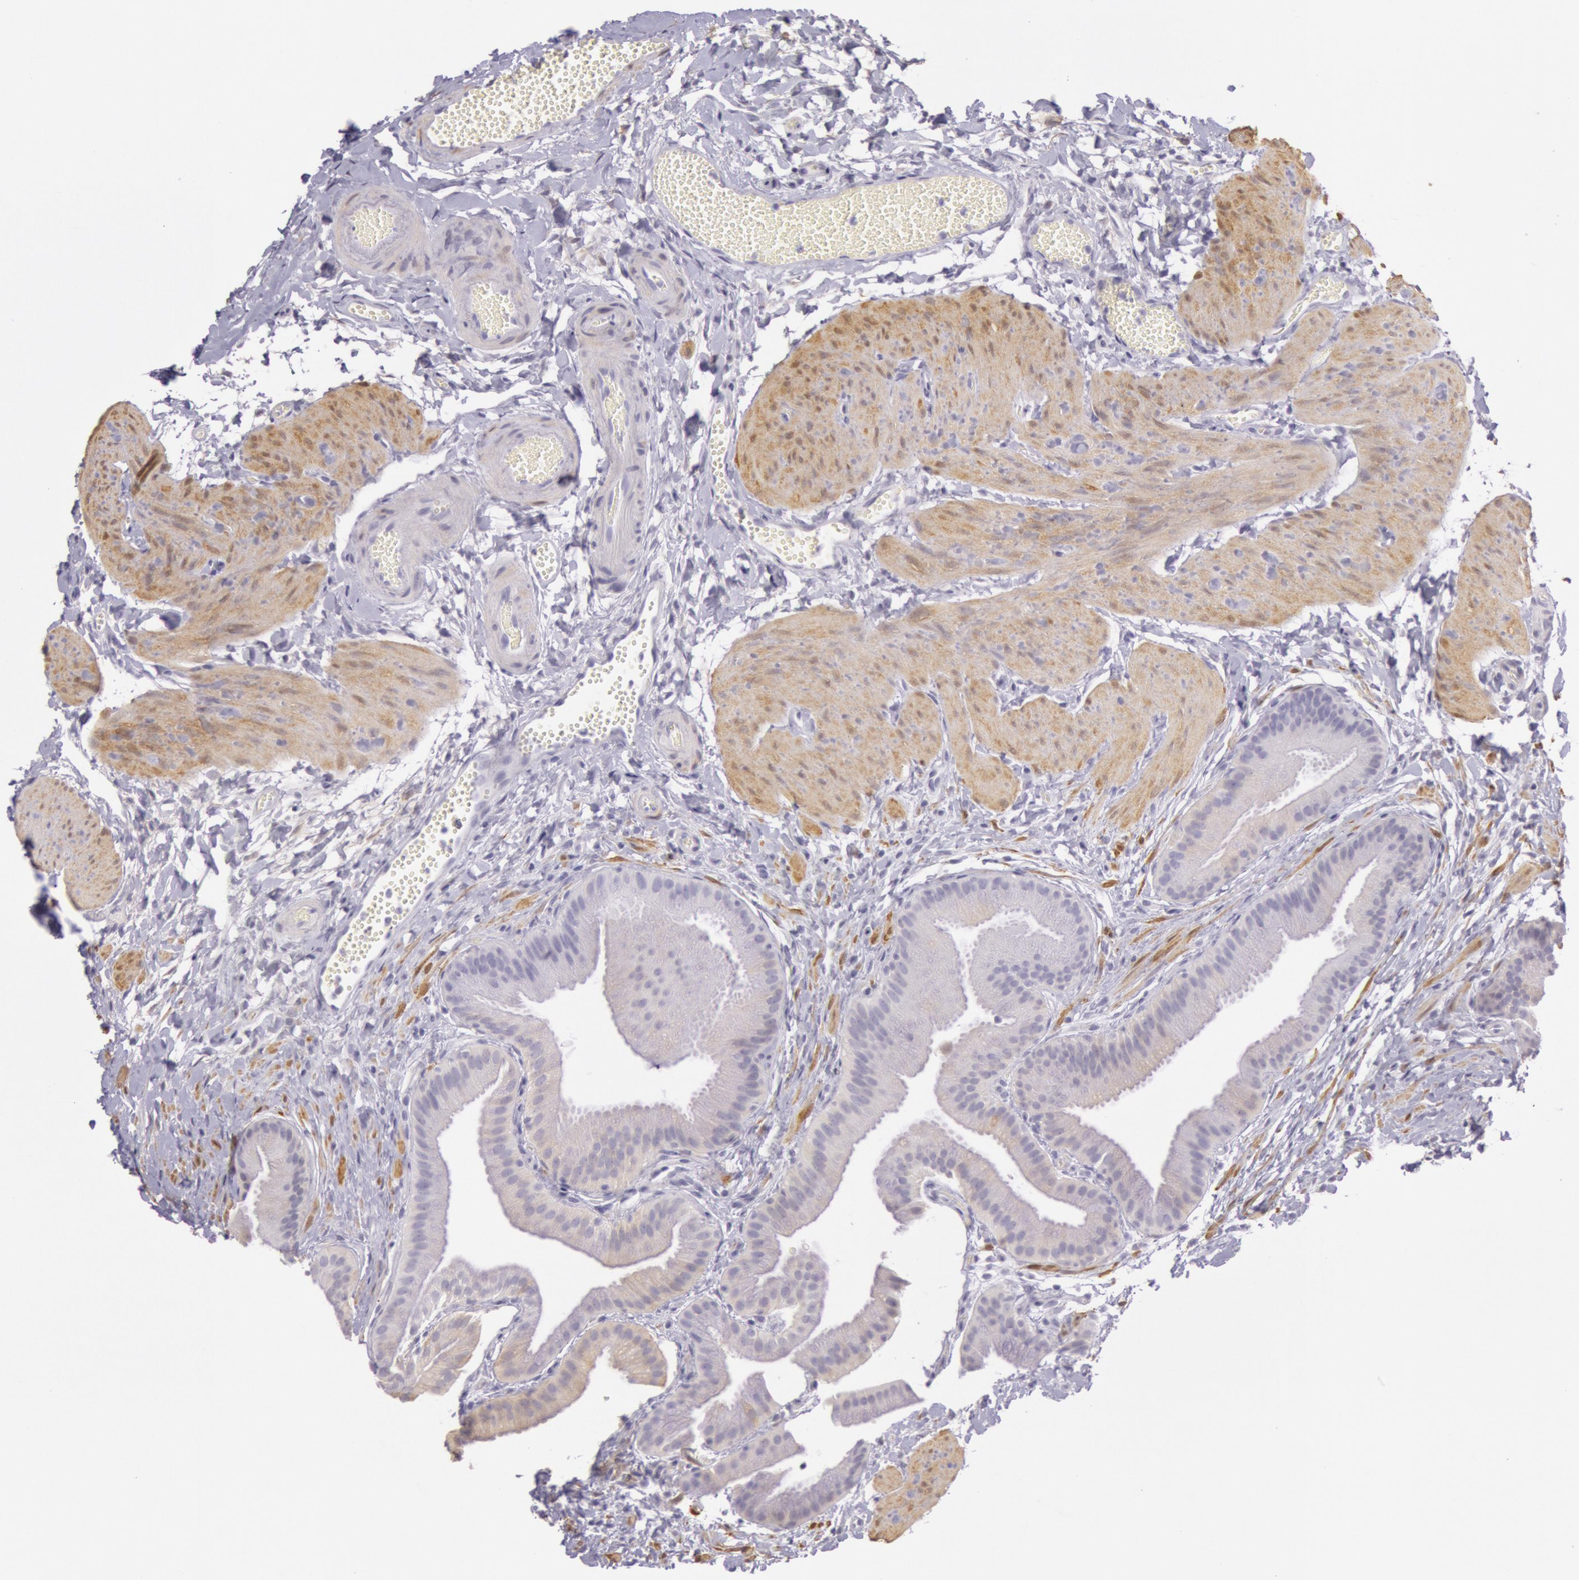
{"staining": {"intensity": "weak", "quantity": "<25%", "location": "cytoplasmic/membranous"}, "tissue": "gallbladder", "cell_type": "Glandular cells", "image_type": "normal", "snomed": [{"axis": "morphology", "description": "Normal tissue, NOS"}, {"axis": "topography", "description": "Gallbladder"}], "caption": "DAB (3,3'-diaminobenzidine) immunohistochemical staining of unremarkable gallbladder shows no significant expression in glandular cells.", "gene": "CKB", "patient": {"sex": "female", "age": 63}}